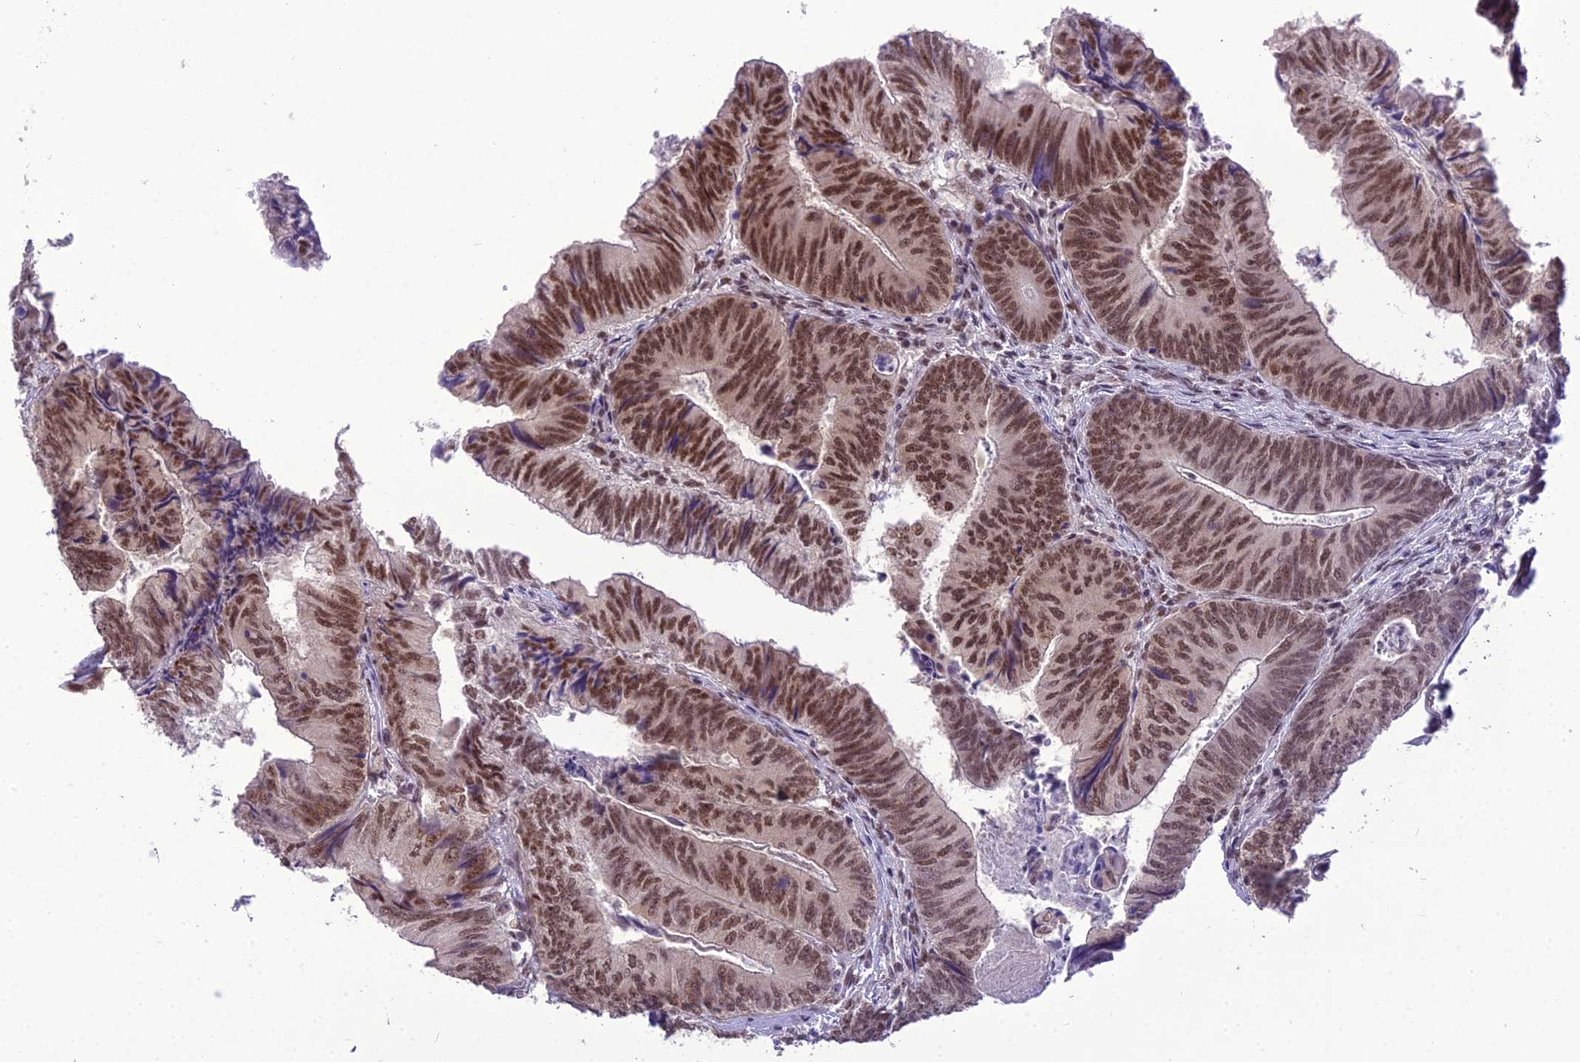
{"staining": {"intensity": "strong", "quantity": ">75%", "location": "nuclear"}, "tissue": "colorectal cancer", "cell_type": "Tumor cells", "image_type": "cancer", "snomed": [{"axis": "morphology", "description": "Adenocarcinoma, NOS"}, {"axis": "topography", "description": "Colon"}], "caption": "Colorectal cancer stained with DAB (3,3'-diaminobenzidine) IHC exhibits high levels of strong nuclear expression in about >75% of tumor cells.", "gene": "SH3RF3", "patient": {"sex": "female", "age": 67}}